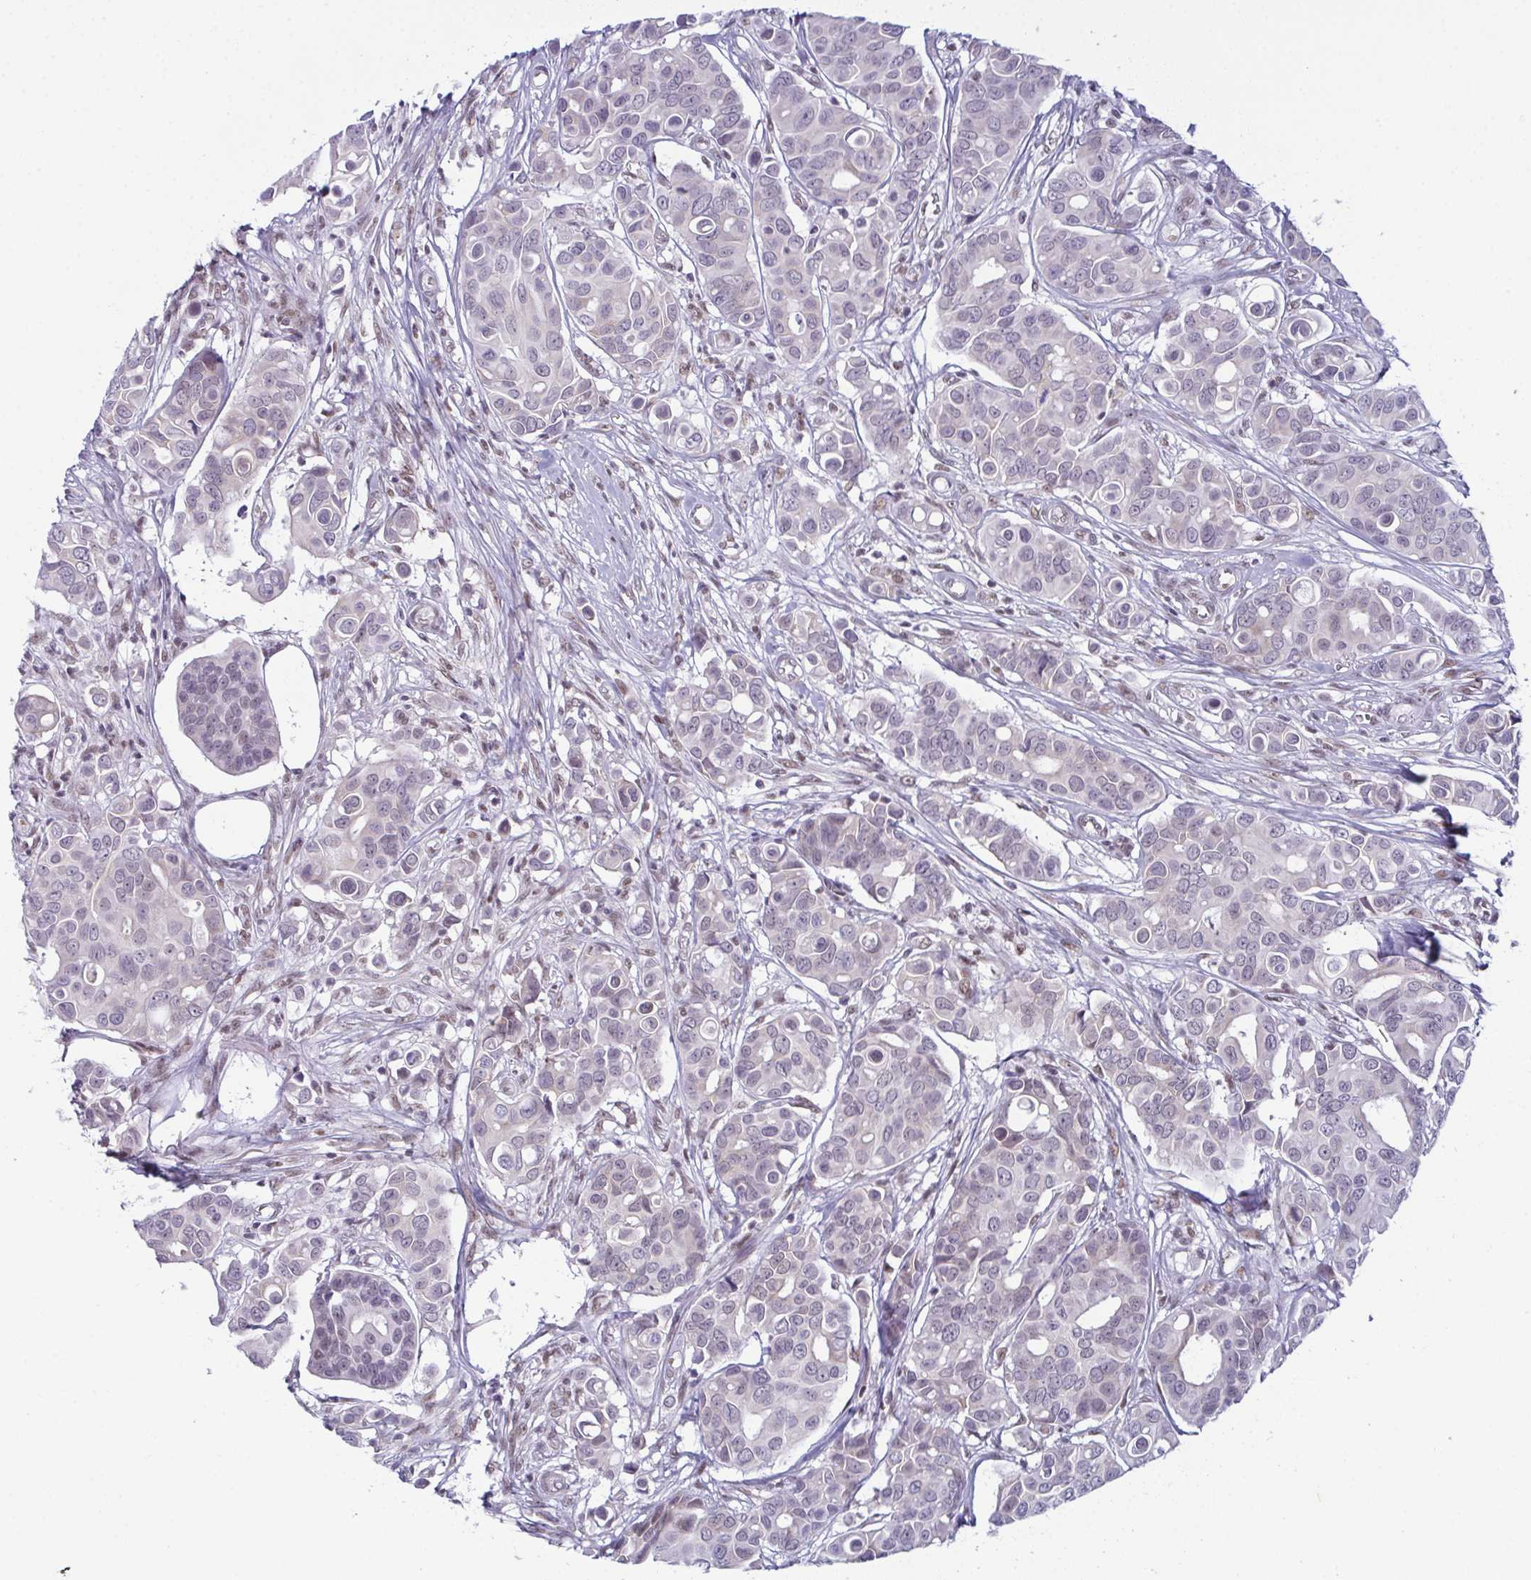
{"staining": {"intensity": "negative", "quantity": "none", "location": "none"}, "tissue": "breast cancer", "cell_type": "Tumor cells", "image_type": "cancer", "snomed": [{"axis": "morphology", "description": "Normal tissue, NOS"}, {"axis": "morphology", "description": "Duct carcinoma"}, {"axis": "topography", "description": "Skin"}, {"axis": "topography", "description": "Breast"}], "caption": "Tumor cells are negative for brown protein staining in breast cancer (invasive ductal carcinoma).", "gene": "RBM7", "patient": {"sex": "female", "age": 54}}